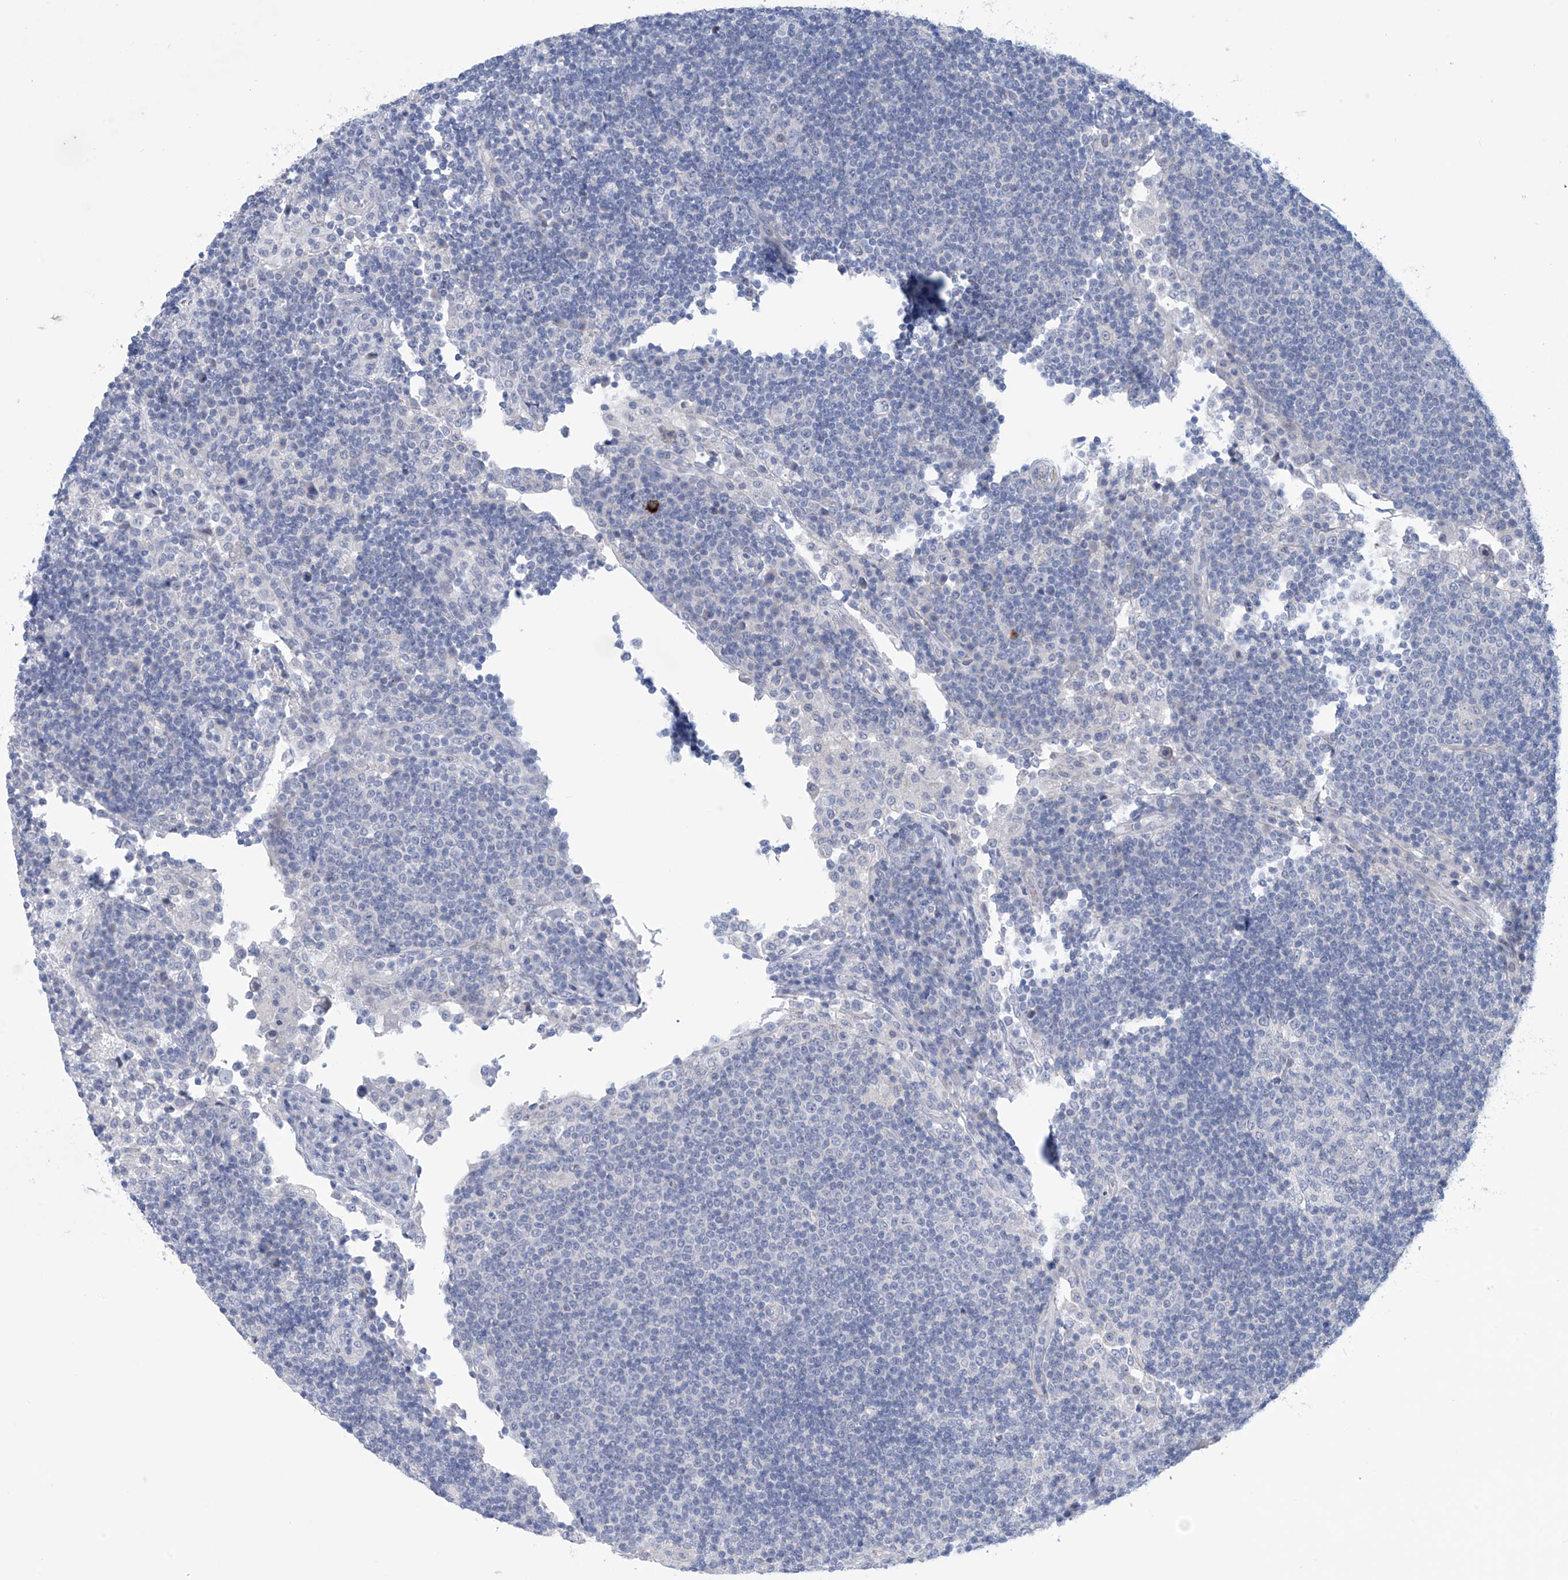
{"staining": {"intensity": "negative", "quantity": "none", "location": "none"}, "tissue": "lymph node", "cell_type": "Germinal center cells", "image_type": "normal", "snomed": [{"axis": "morphology", "description": "Normal tissue, NOS"}, {"axis": "topography", "description": "Lymph node"}], "caption": "Immunohistochemistry (IHC) micrograph of benign lymph node: human lymph node stained with DAB (3,3'-diaminobenzidine) displays no significant protein expression in germinal center cells. (Immunohistochemistry, brightfield microscopy, high magnification).", "gene": "SLC35A5", "patient": {"sex": "female", "age": 53}}